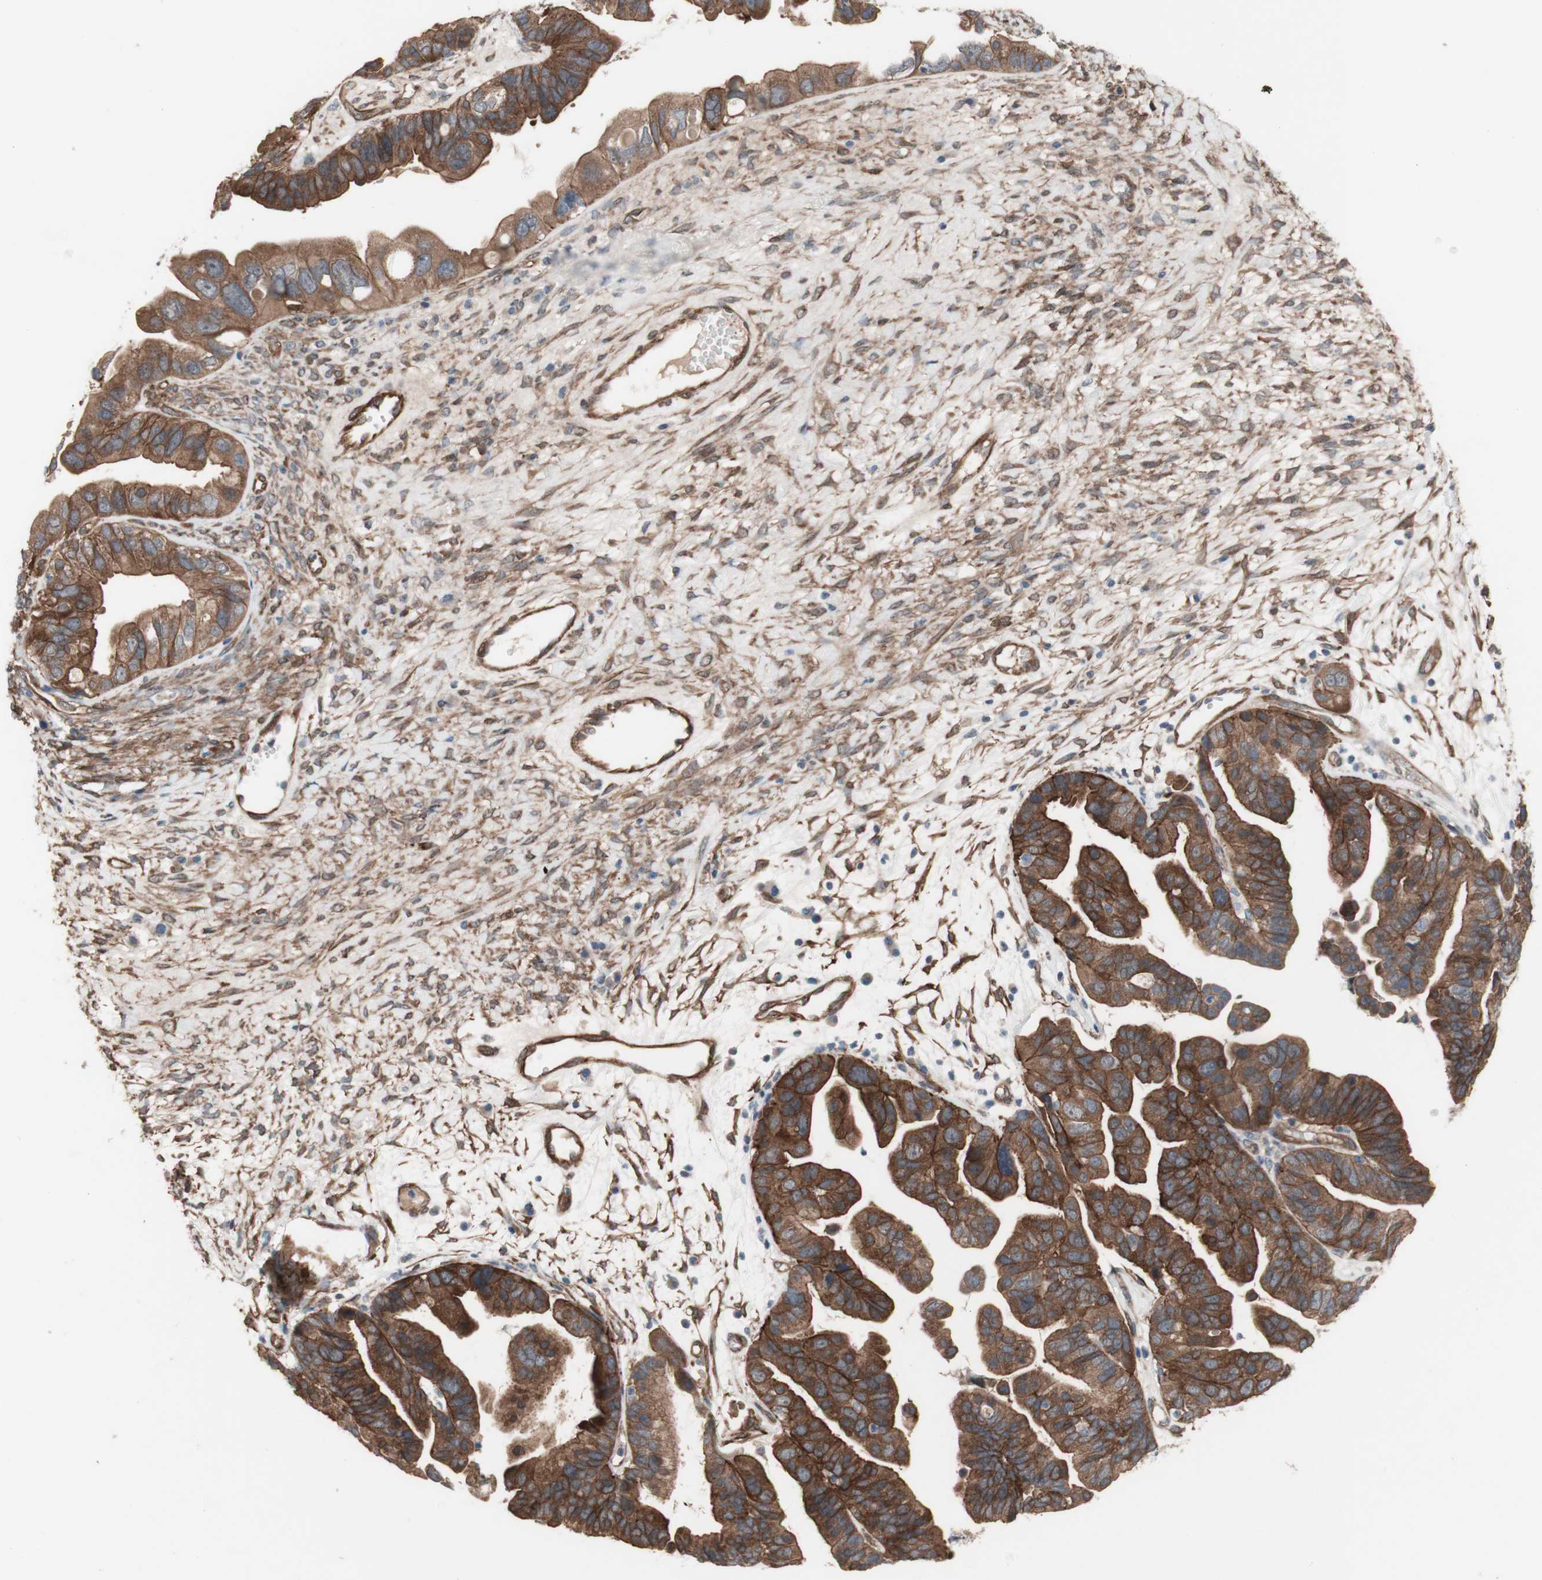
{"staining": {"intensity": "strong", "quantity": ">75%", "location": "cytoplasmic/membranous"}, "tissue": "ovarian cancer", "cell_type": "Tumor cells", "image_type": "cancer", "snomed": [{"axis": "morphology", "description": "Cystadenocarcinoma, serous, NOS"}, {"axis": "topography", "description": "Ovary"}], "caption": "A photomicrograph of ovarian serous cystadenocarcinoma stained for a protein exhibits strong cytoplasmic/membranous brown staining in tumor cells. The protein of interest is shown in brown color, while the nuclei are stained blue.", "gene": "CNN3", "patient": {"sex": "female", "age": 56}}